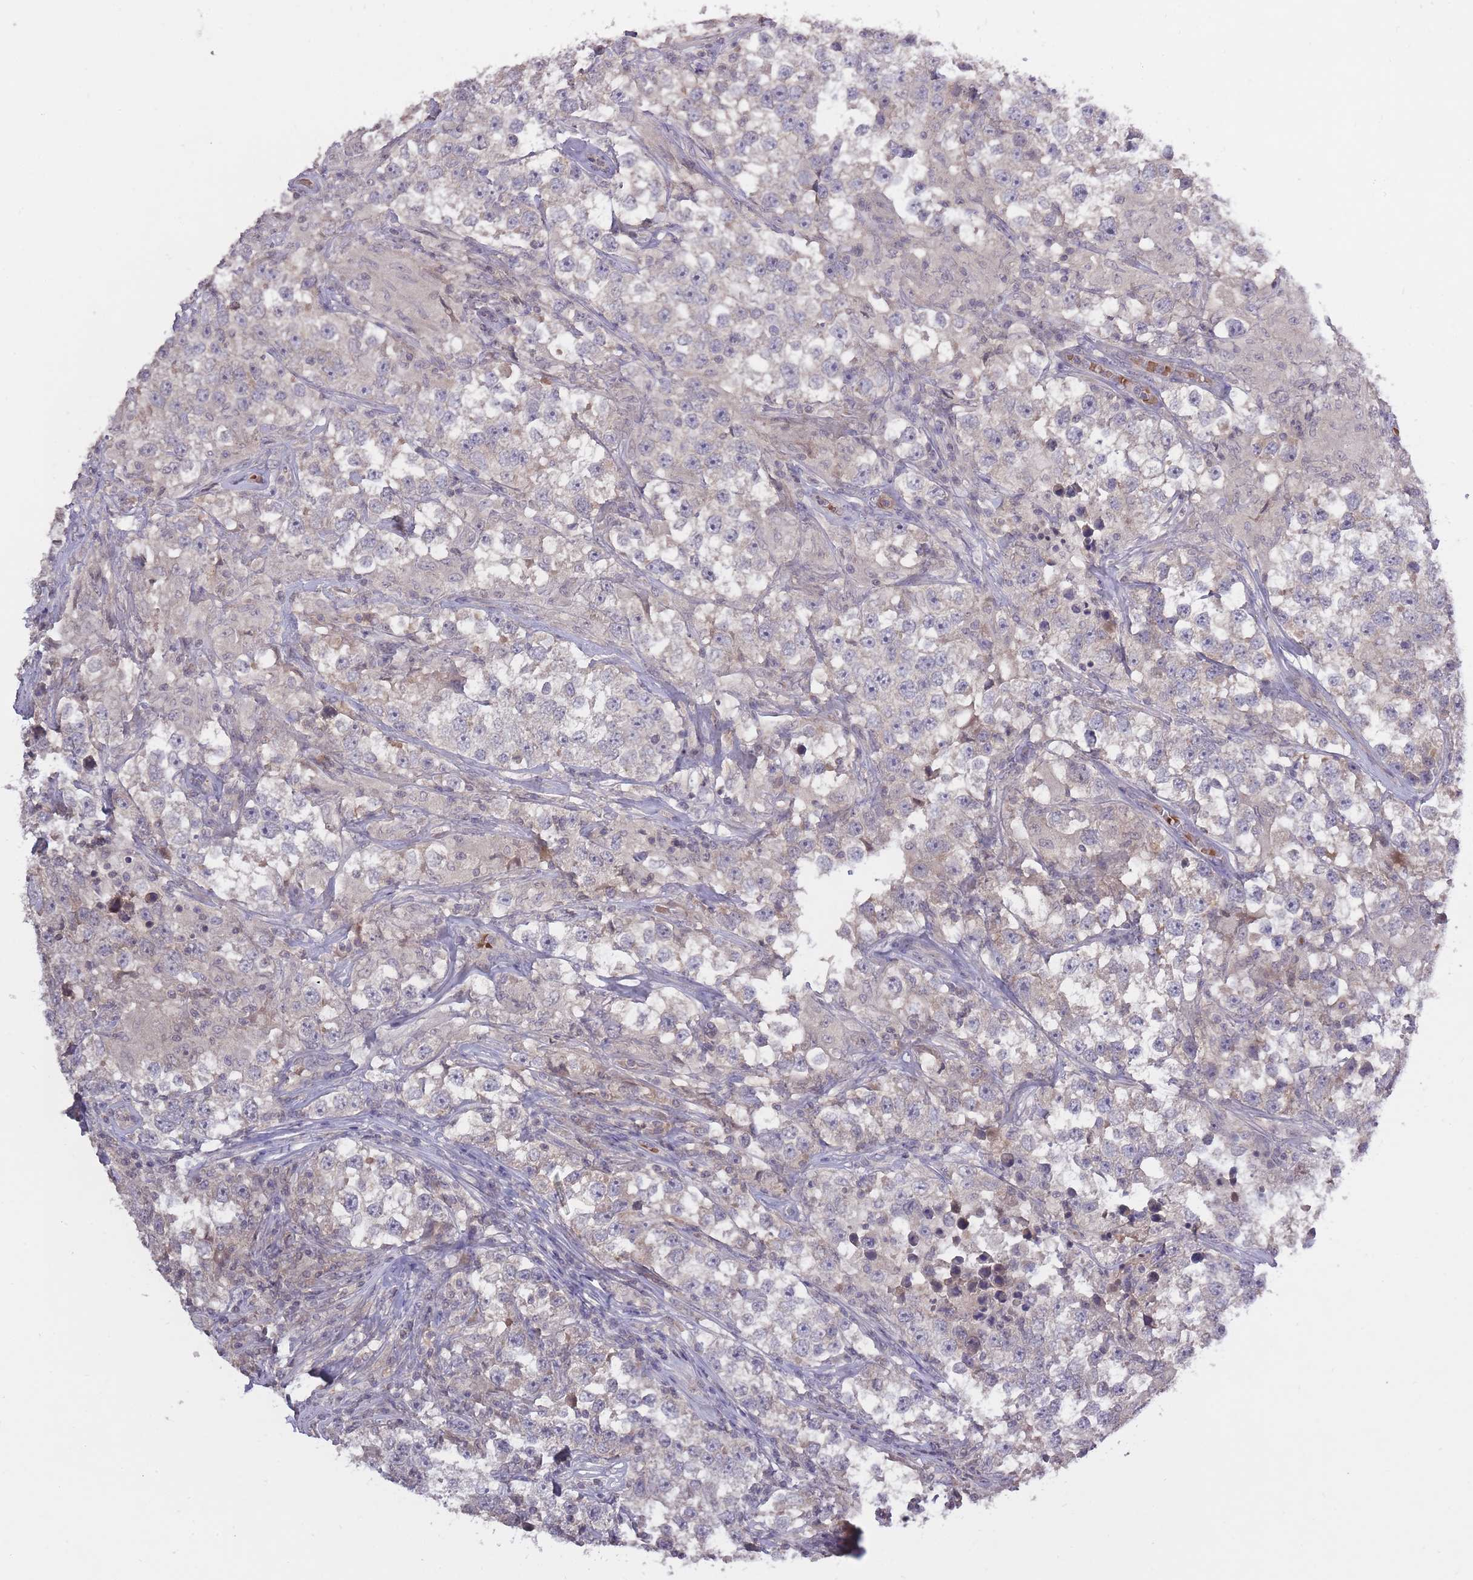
{"staining": {"intensity": "negative", "quantity": "none", "location": "none"}, "tissue": "testis cancer", "cell_type": "Tumor cells", "image_type": "cancer", "snomed": [{"axis": "morphology", "description": "Seminoma, NOS"}, {"axis": "topography", "description": "Testis"}], "caption": "Tumor cells are negative for brown protein staining in testis seminoma.", "gene": "ADCYAP1R1", "patient": {"sex": "male", "age": 46}}